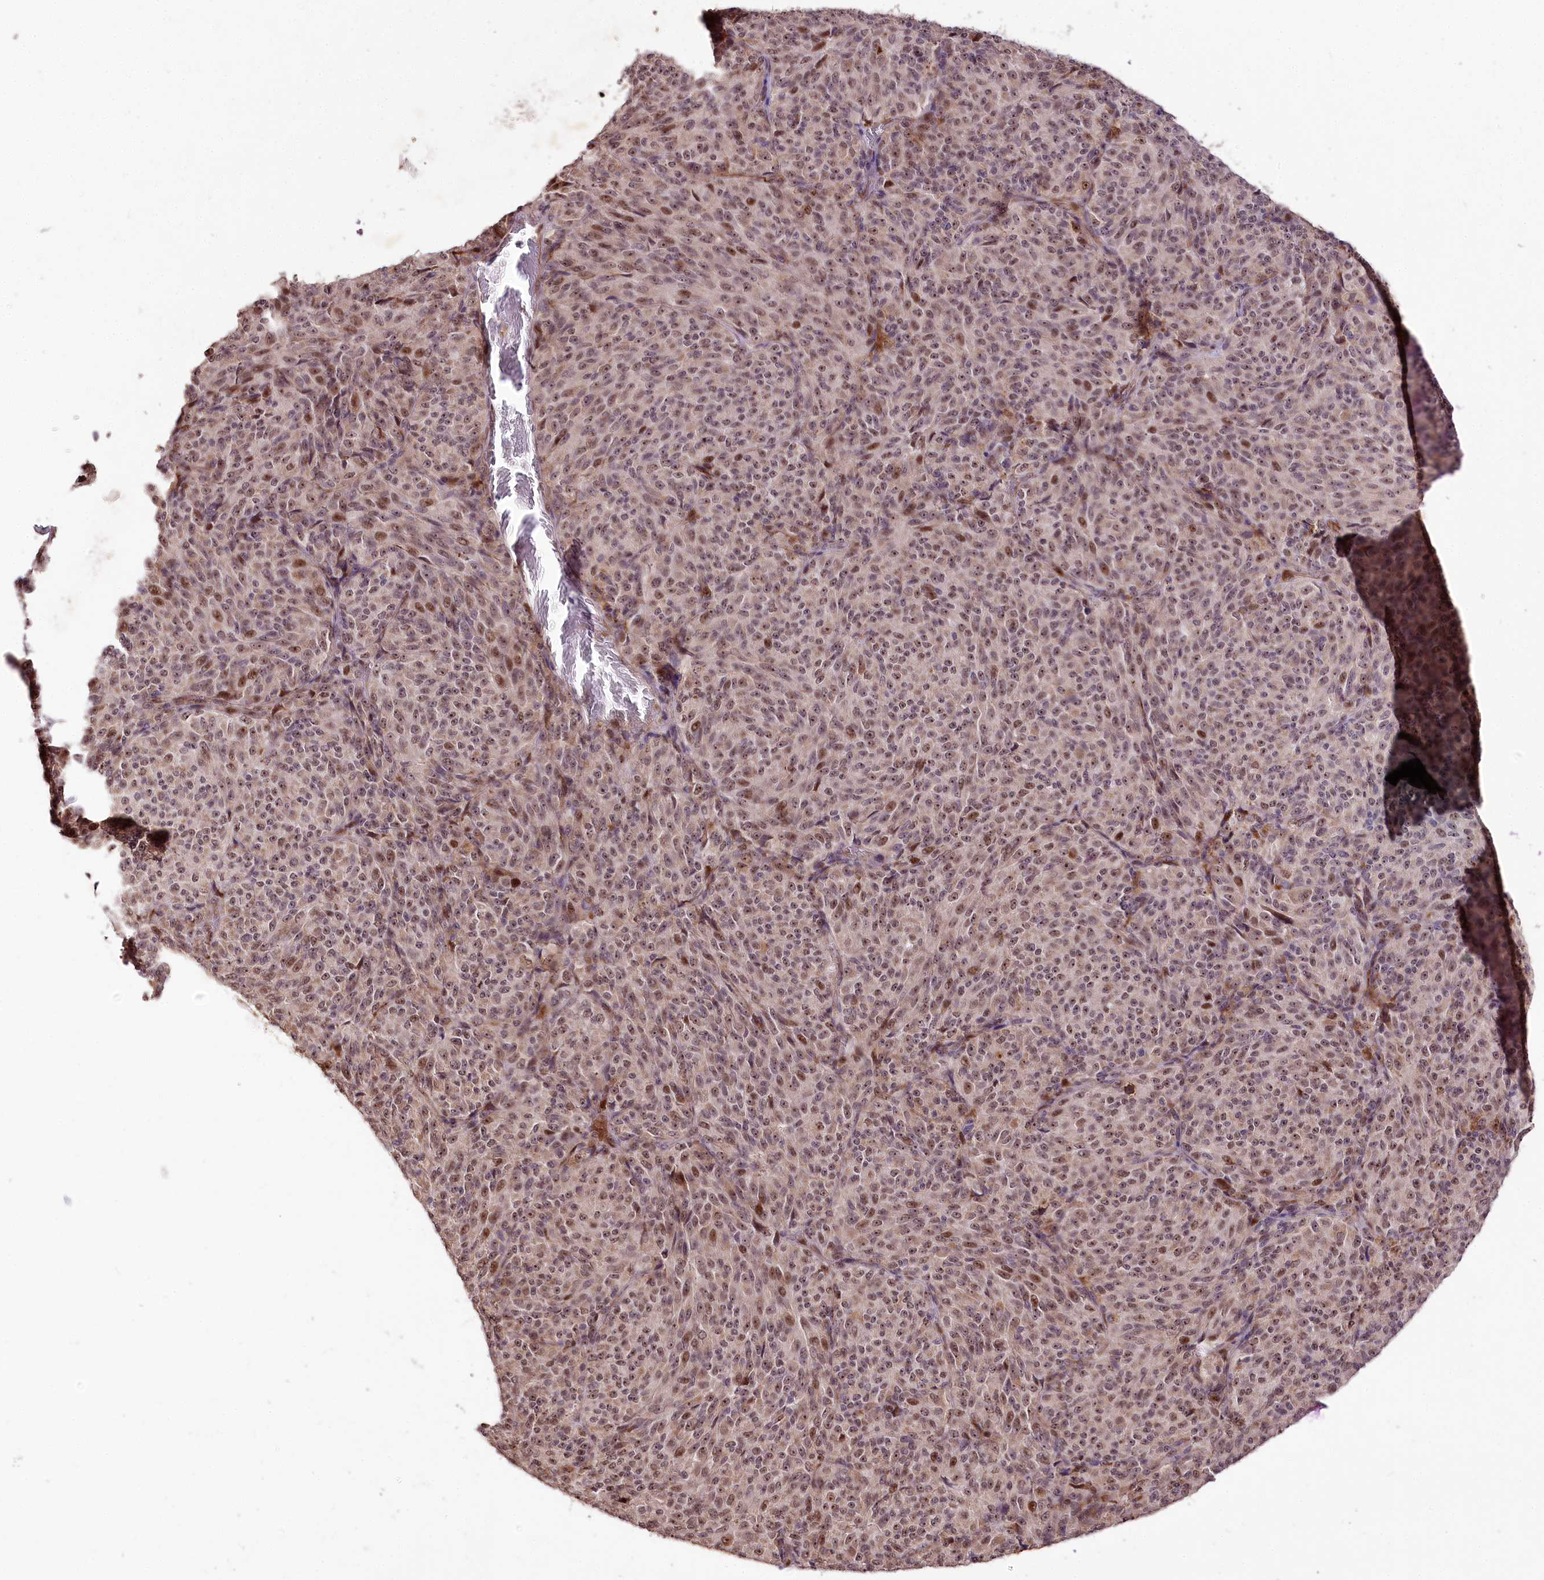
{"staining": {"intensity": "moderate", "quantity": ">75%", "location": "nuclear"}, "tissue": "melanoma", "cell_type": "Tumor cells", "image_type": "cancer", "snomed": [{"axis": "morphology", "description": "Malignant melanoma, Metastatic site"}, {"axis": "topography", "description": "Brain"}], "caption": "Protein expression analysis of human melanoma reveals moderate nuclear staining in about >75% of tumor cells. Using DAB (3,3'-diaminobenzidine) (brown) and hematoxylin (blue) stains, captured at high magnification using brightfield microscopy.", "gene": "DMP1", "patient": {"sex": "female", "age": 56}}